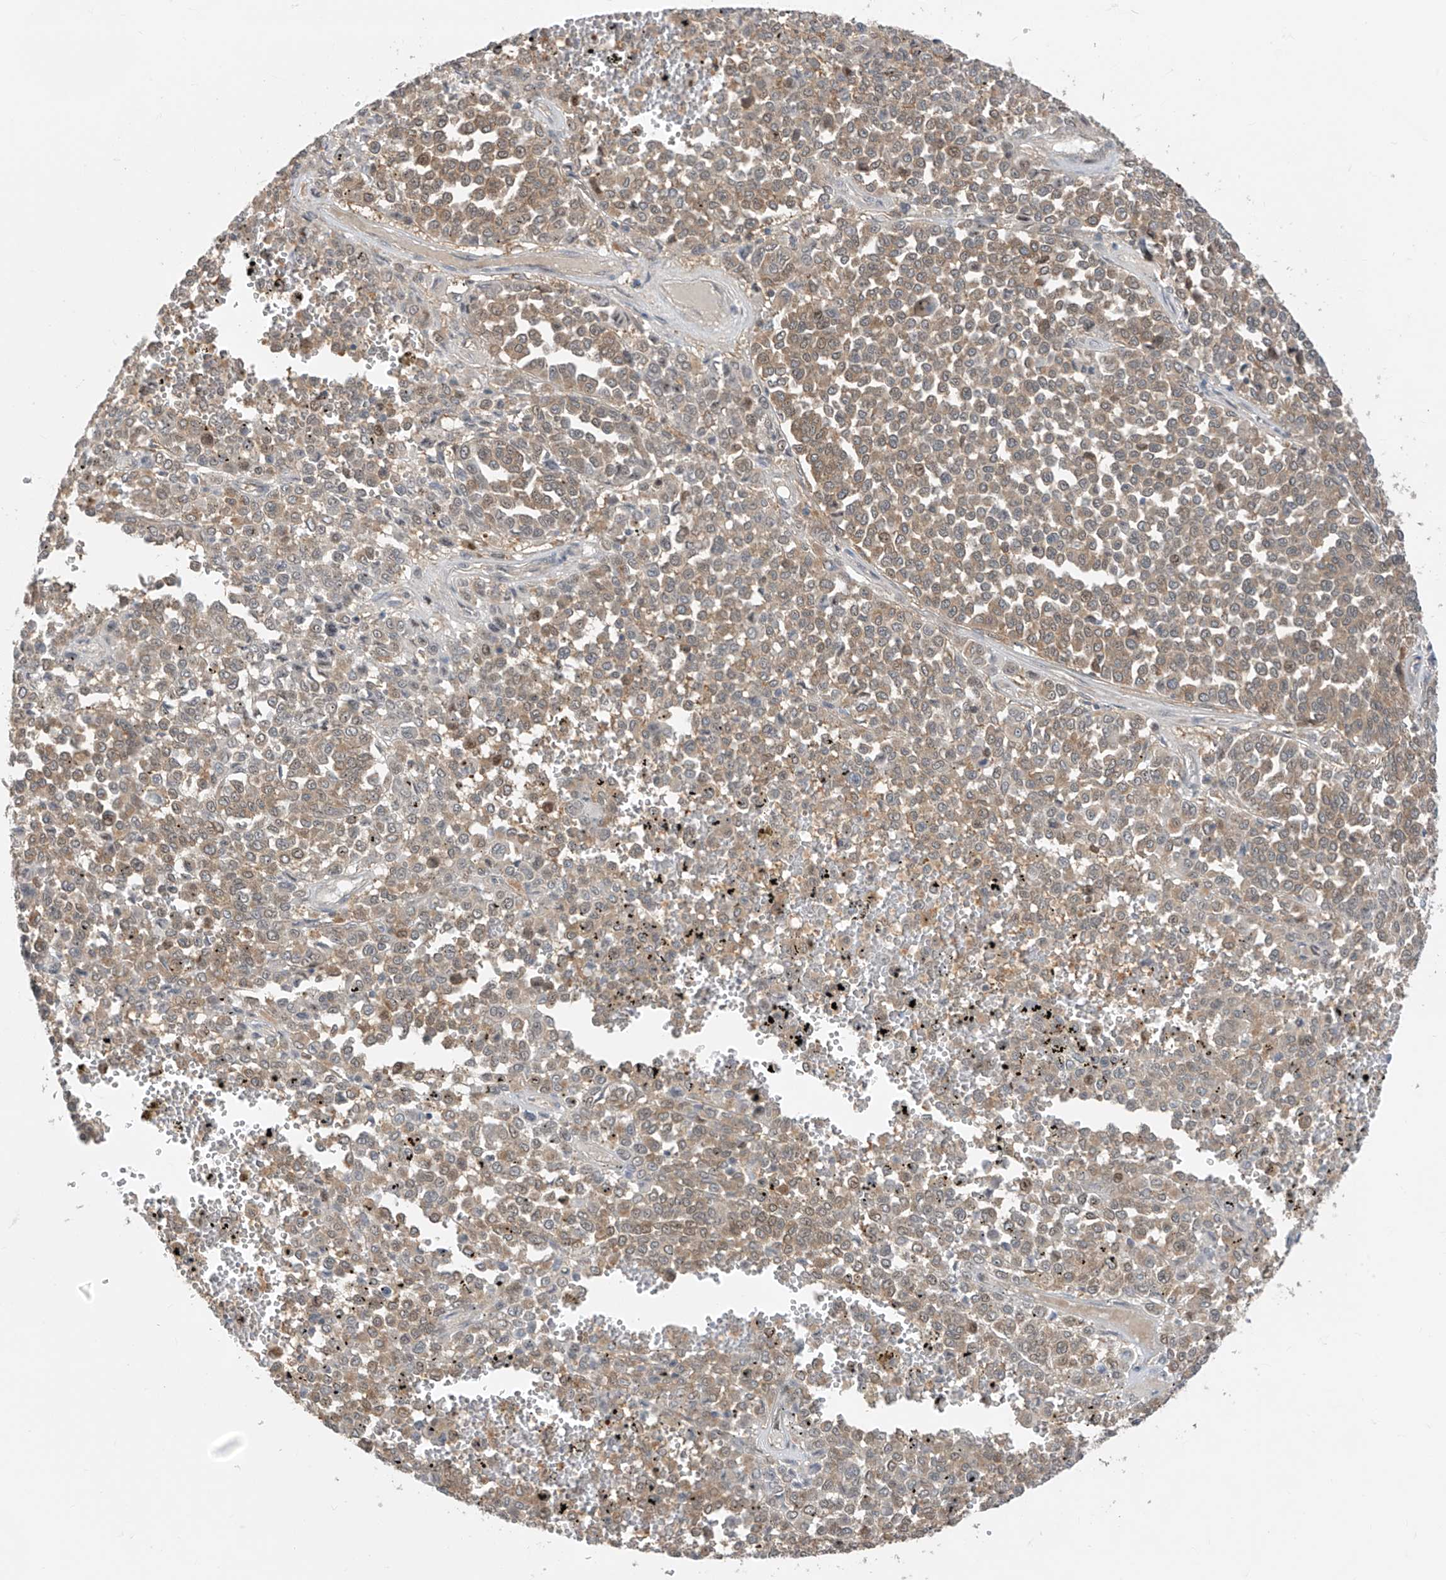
{"staining": {"intensity": "moderate", "quantity": ">75%", "location": "cytoplasmic/membranous"}, "tissue": "melanoma", "cell_type": "Tumor cells", "image_type": "cancer", "snomed": [{"axis": "morphology", "description": "Malignant melanoma, Metastatic site"}, {"axis": "topography", "description": "Pancreas"}], "caption": "Immunohistochemical staining of melanoma exhibits medium levels of moderate cytoplasmic/membranous expression in about >75% of tumor cells. Nuclei are stained in blue.", "gene": "TTC38", "patient": {"sex": "female", "age": 30}}